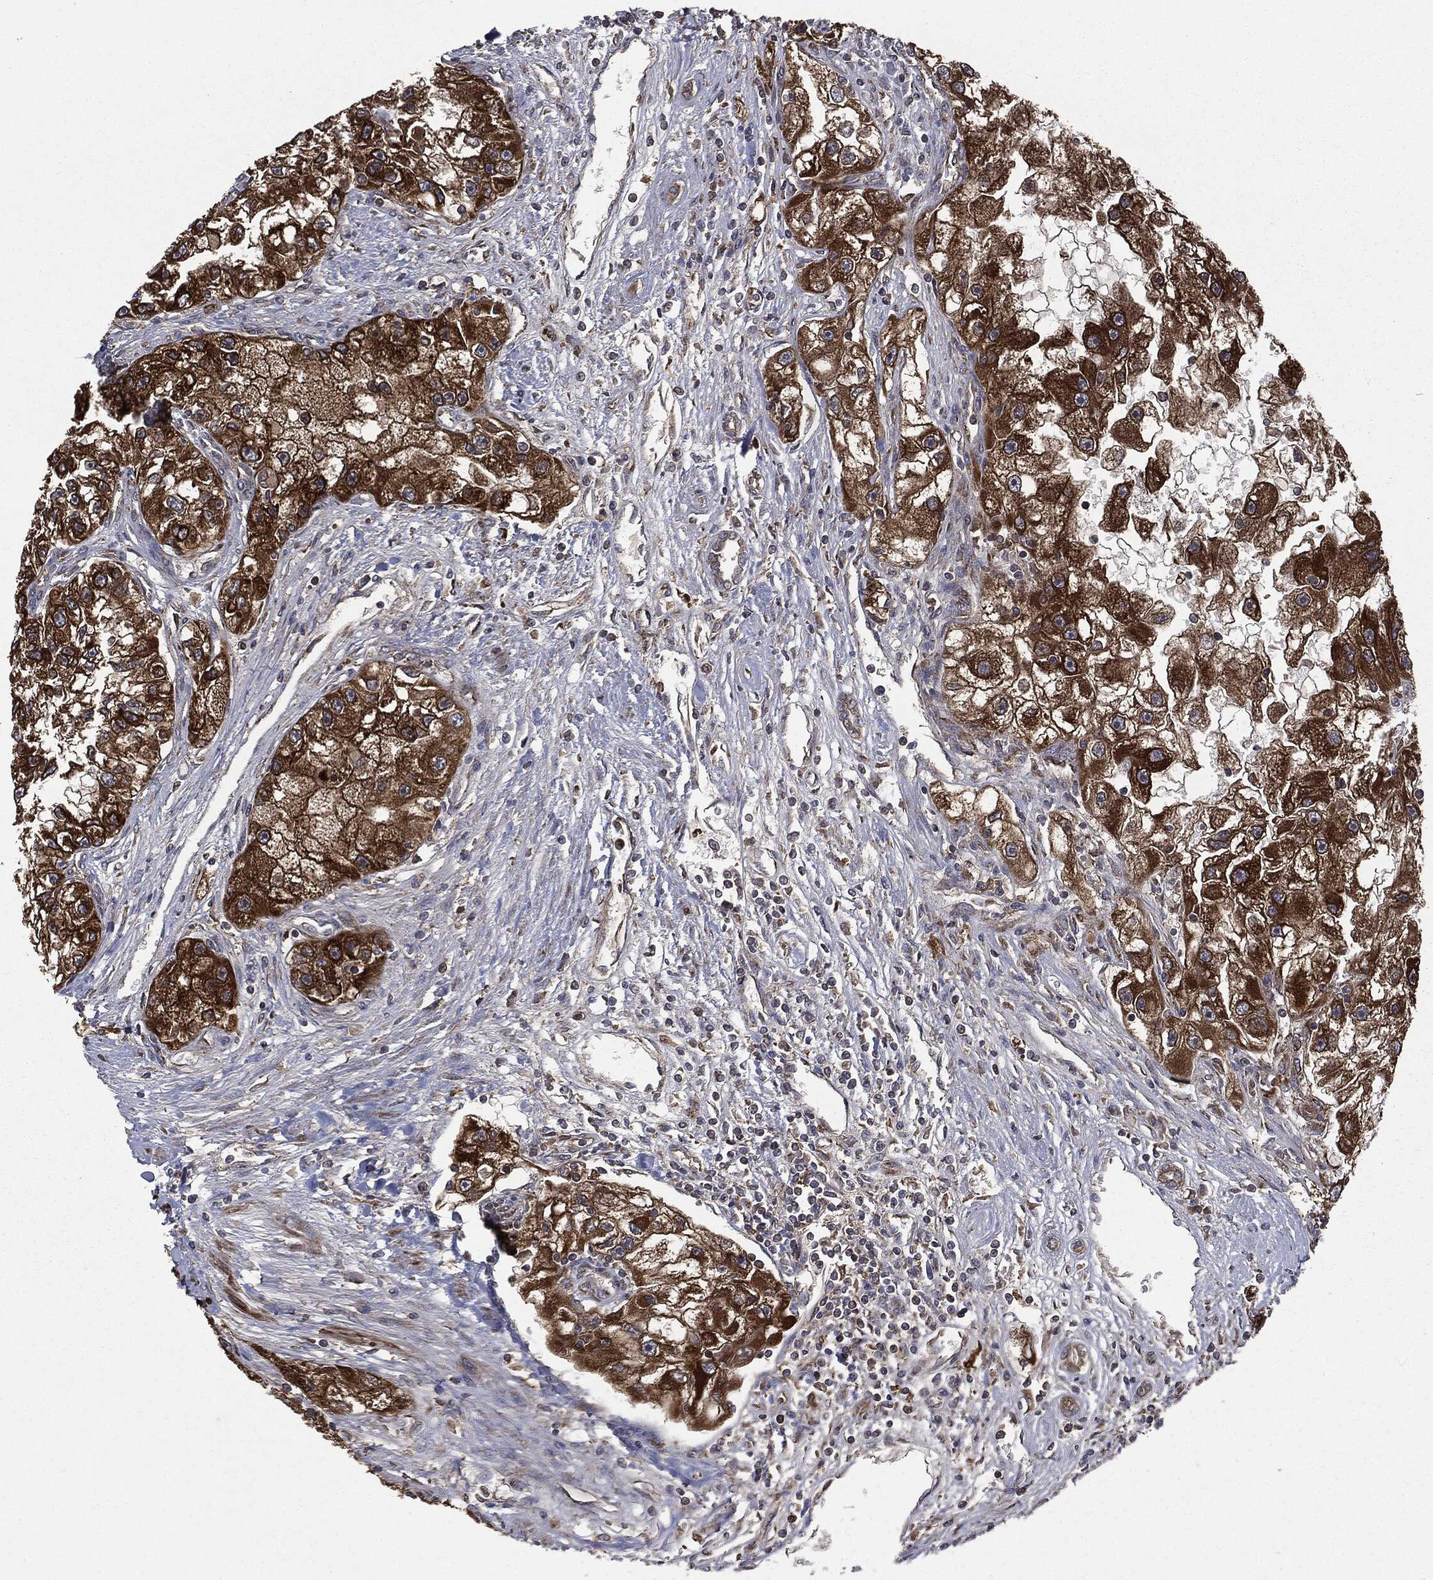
{"staining": {"intensity": "strong", "quantity": ">75%", "location": "cytoplasmic/membranous"}, "tissue": "renal cancer", "cell_type": "Tumor cells", "image_type": "cancer", "snomed": [{"axis": "morphology", "description": "Adenocarcinoma, NOS"}, {"axis": "topography", "description": "Kidney"}], "caption": "A high-resolution photomicrograph shows immunohistochemistry staining of renal cancer, which exhibits strong cytoplasmic/membranous expression in about >75% of tumor cells. (brown staining indicates protein expression, while blue staining denotes nuclei).", "gene": "PLOD3", "patient": {"sex": "male", "age": 63}}